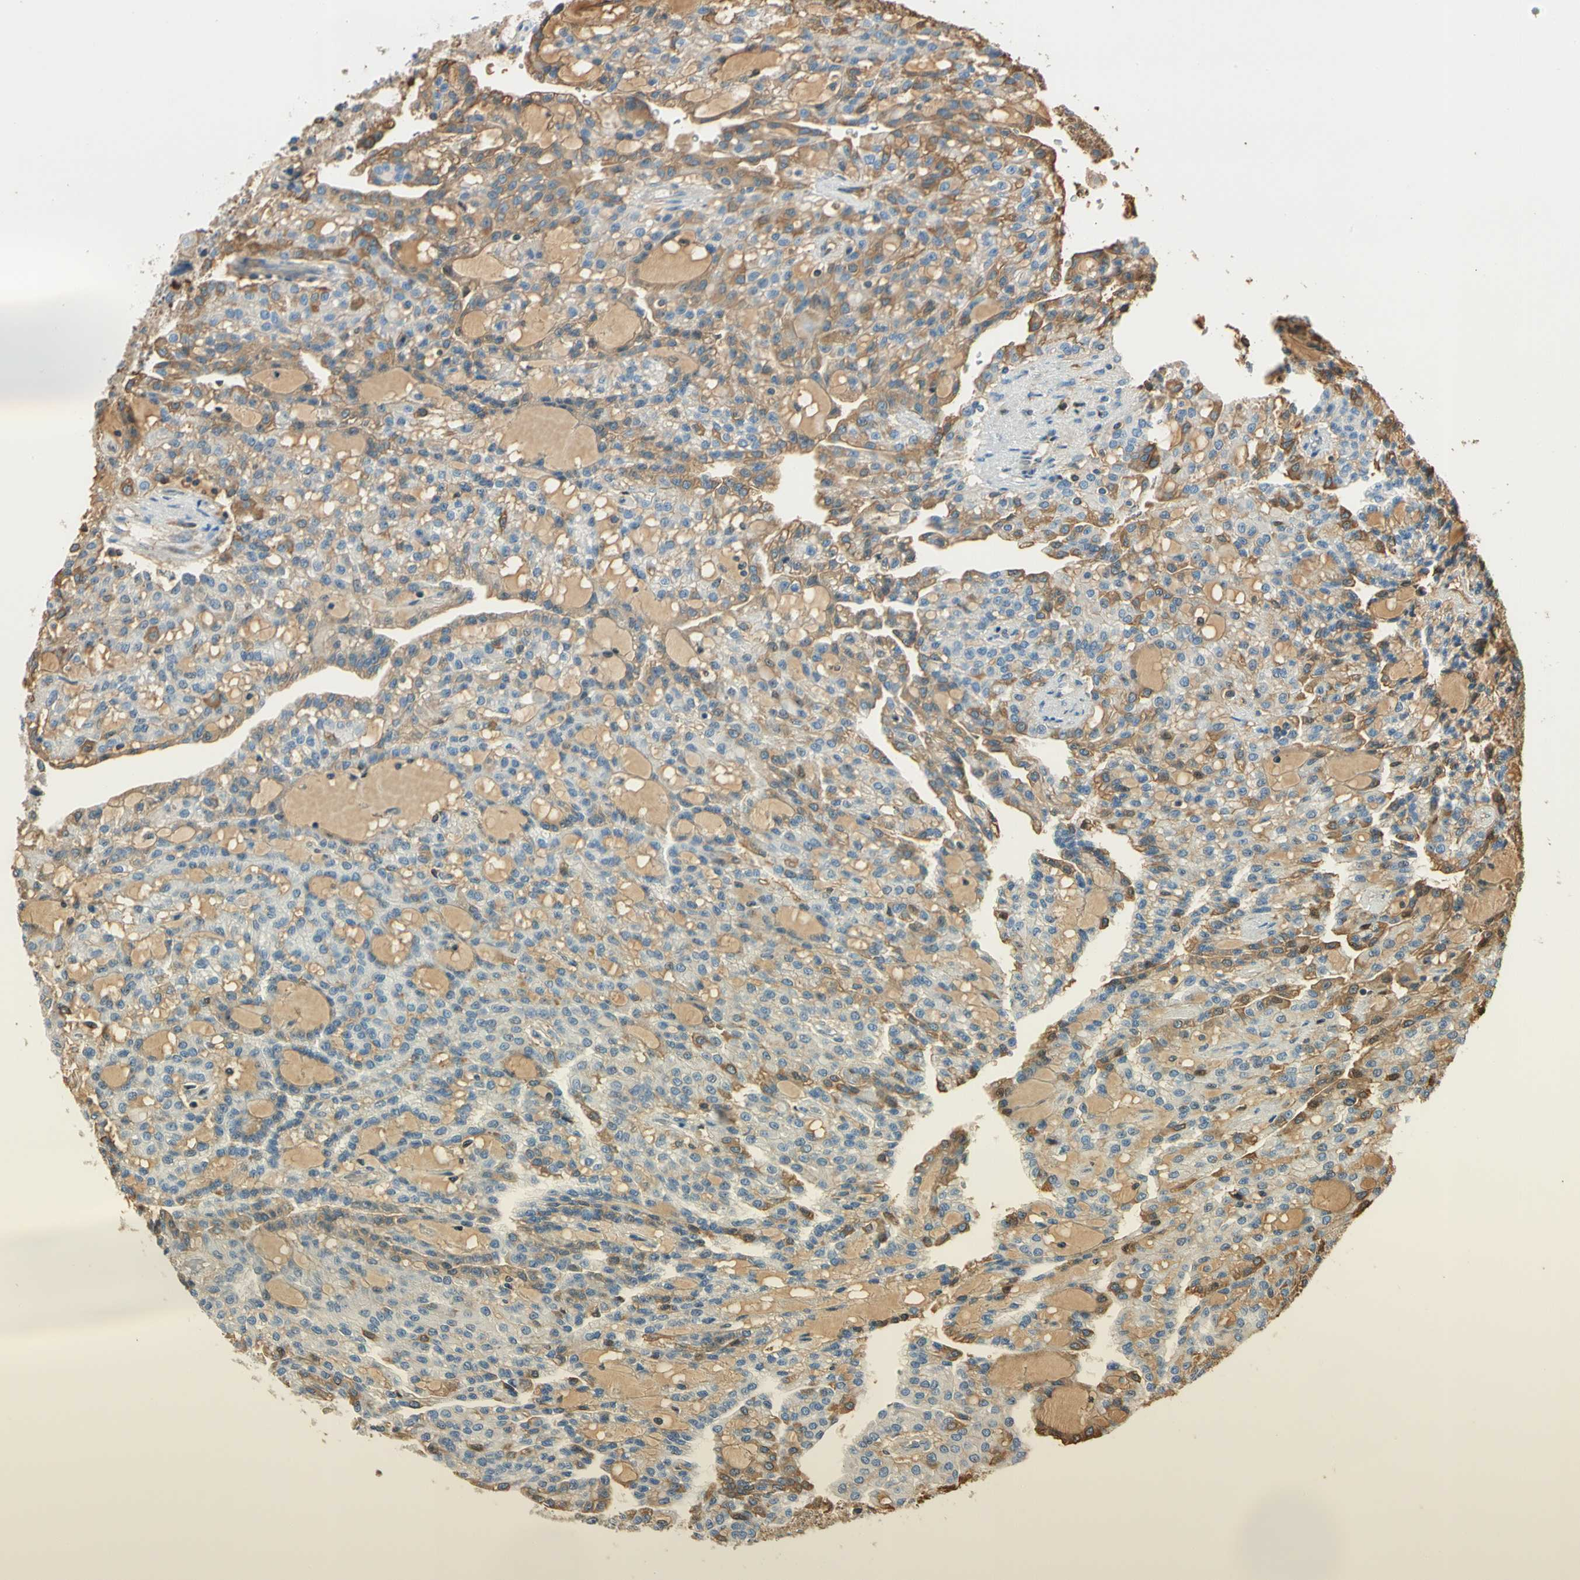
{"staining": {"intensity": "moderate", "quantity": "25%-75%", "location": "cytoplasmic/membranous"}, "tissue": "renal cancer", "cell_type": "Tumor cells", "image_type": "cancer", "snomed": [{"axis": "morphology", "description": "Adenocarcinoma, NOS"}, {"axis": "topography", "description": "Kidney"}], "caption": "Brown immunohistochemical staining in human adenocarcinoma (renal) exhibits moderate cytoplasmic/membranous expression in approximately 25%-75% of tumor cells.", "gene": "LAMB3", "patient": {"sex": "male", "age": 63}}